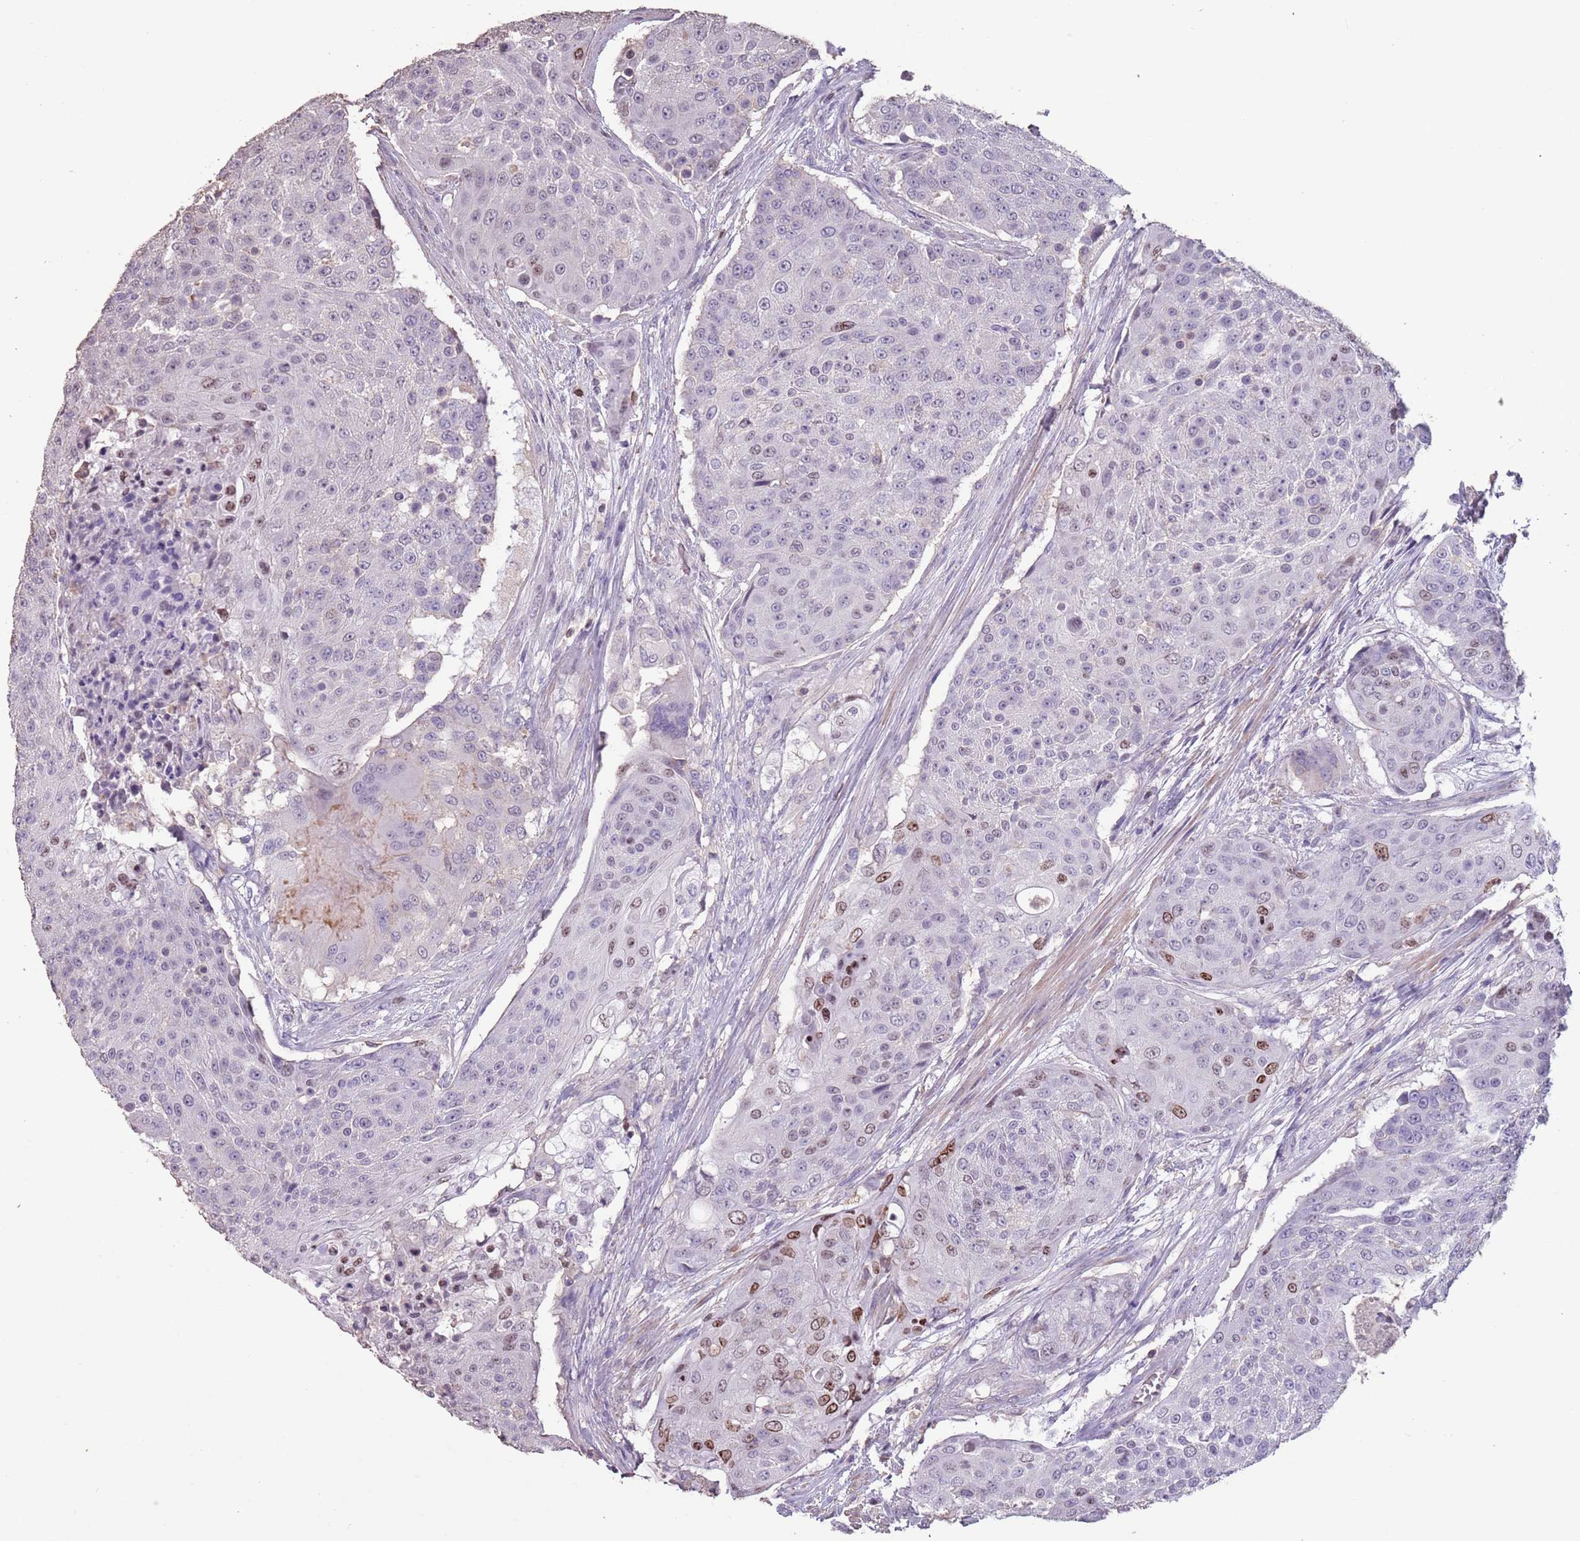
{"staining": {"intensity": "moderate", "quantity": "<25%", "location": "nuclear"}, "tissue": "urothelial cancer", "cell_type": "Tumor cells", "image_type": "cancer", "snomed": [{"axis": "morphology", "description": "Urothelial carcinoma, High grade"}, {"axis": "topography", "description": "Urinary bladder"}], "caption": "Human urothelial carcinoma (high-grade) stained with a protein marker reveals moderate staining in tumor cells.", "gene": "SUN5", "patient": {"sex": "female", "age": 63}}